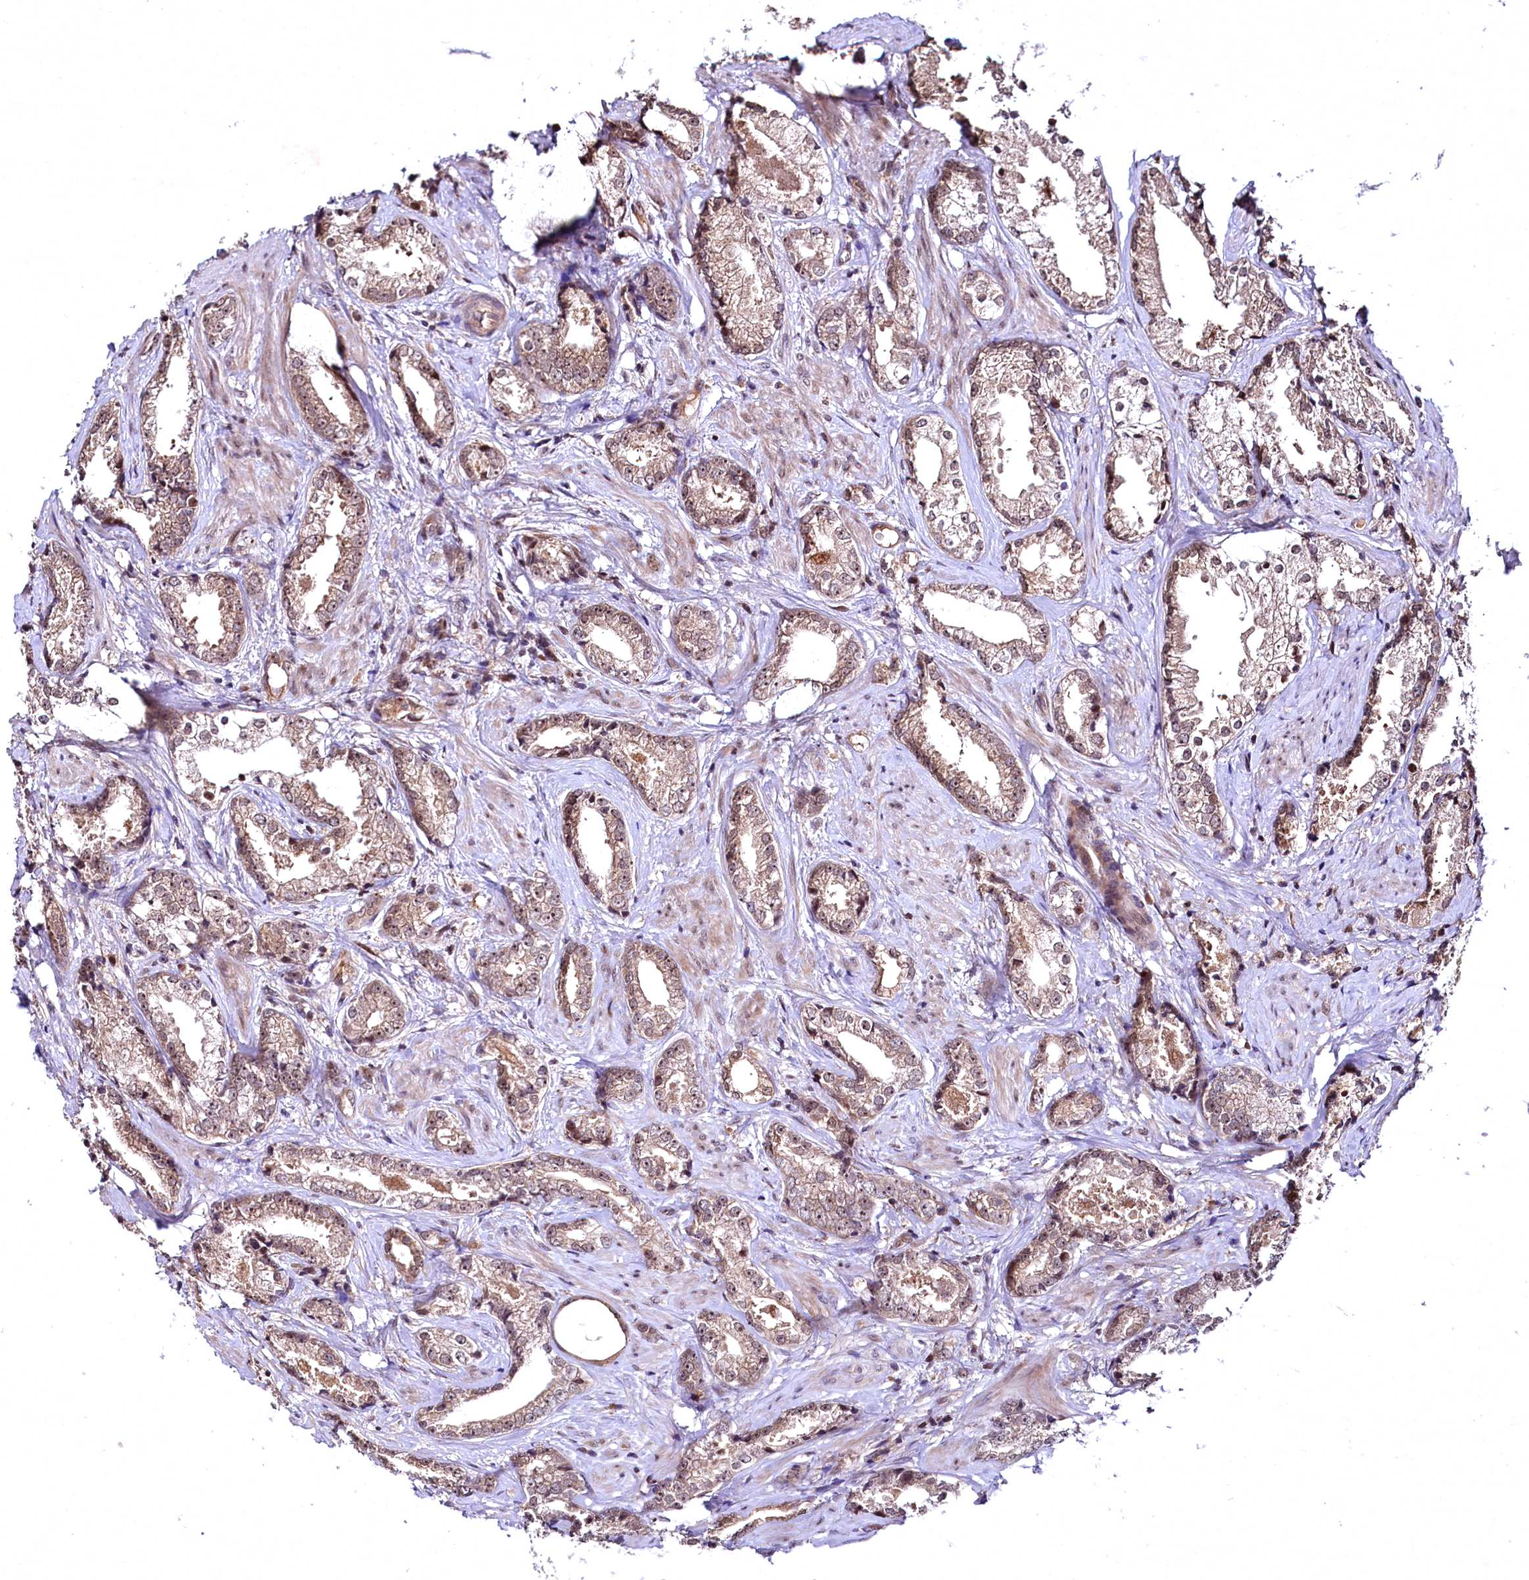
{"staining": {"intensity": "moderate", "quantity": "25%-75%", "location": "cytoplasmic/membranous,nuclear"}, "tissue": "prostate cancer", "cell_type": "Tumor cells", "image_type": "cancer", "snomed": [{"axis": "morphology", "description": "Adenocarcinoma, High grade"}, {"axis": "topography", "description": "Prostate"}], "caption": "Prostate cancer tissue shows moderate cytoplasmic/membranous and nuclear expression in approximately 25%-75% of tumor cells, visualized by immunohistochemistry.", "gene": "N4BP2L1", "patient": {"sex": "male", "age": 66}}